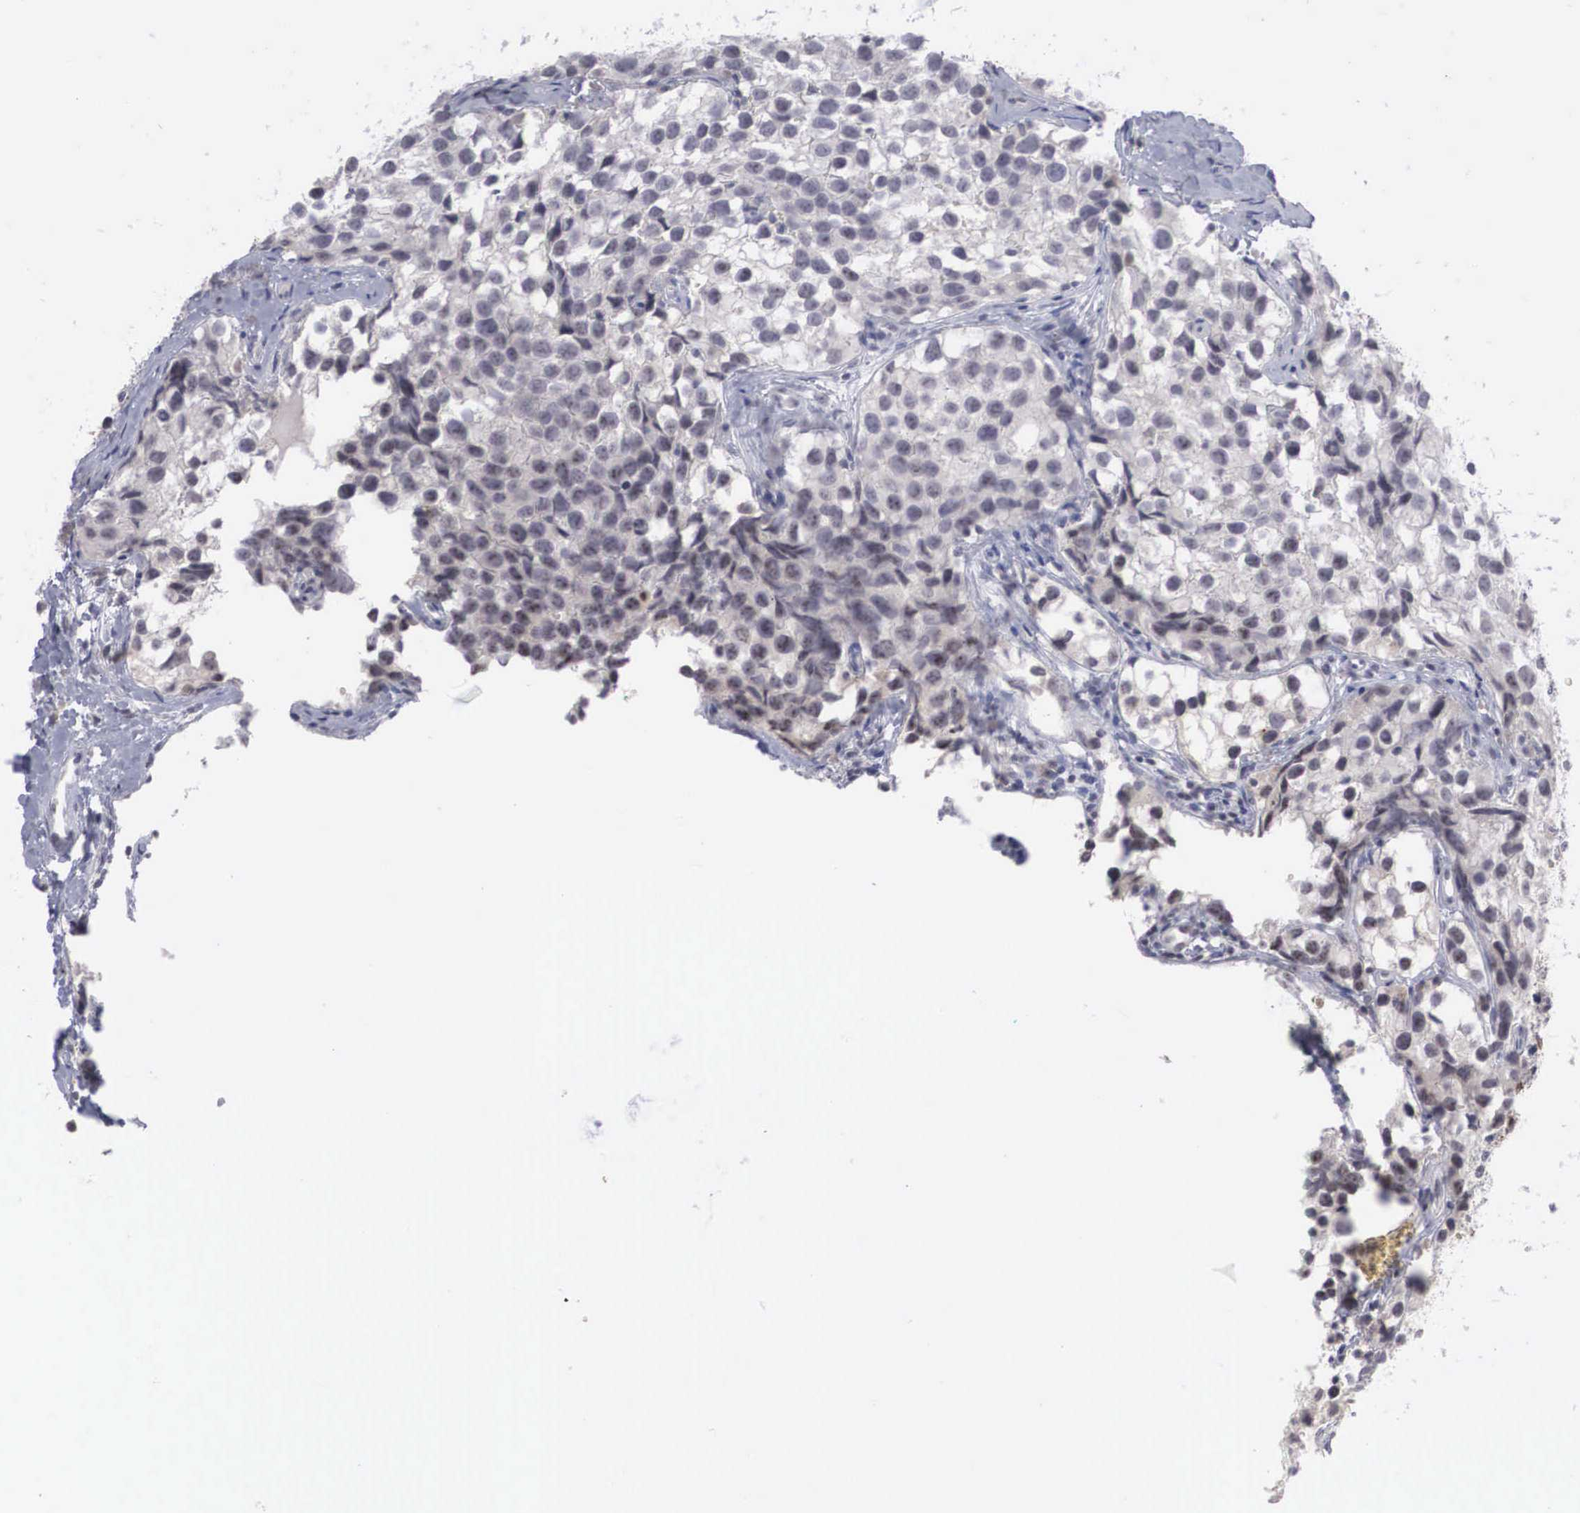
{"staining": {"intensity": "negative", "quantity": "none", "location": "none"}, "tissue": "testis cancer", "cell_type": "Tumor cells", "image_type": "cancer", "snomed": [{"axis": "morphology", "description": "Seminoma, NOS"}, {"axis": "topography", "description": "Testis"}], "caption": "IHC image of human testis cancer (seminoma) stained for a protein (brown), which displays no expression in tumor cells.", "gene": "WDR89", "patient": {"sex": "male", "age": 39}}